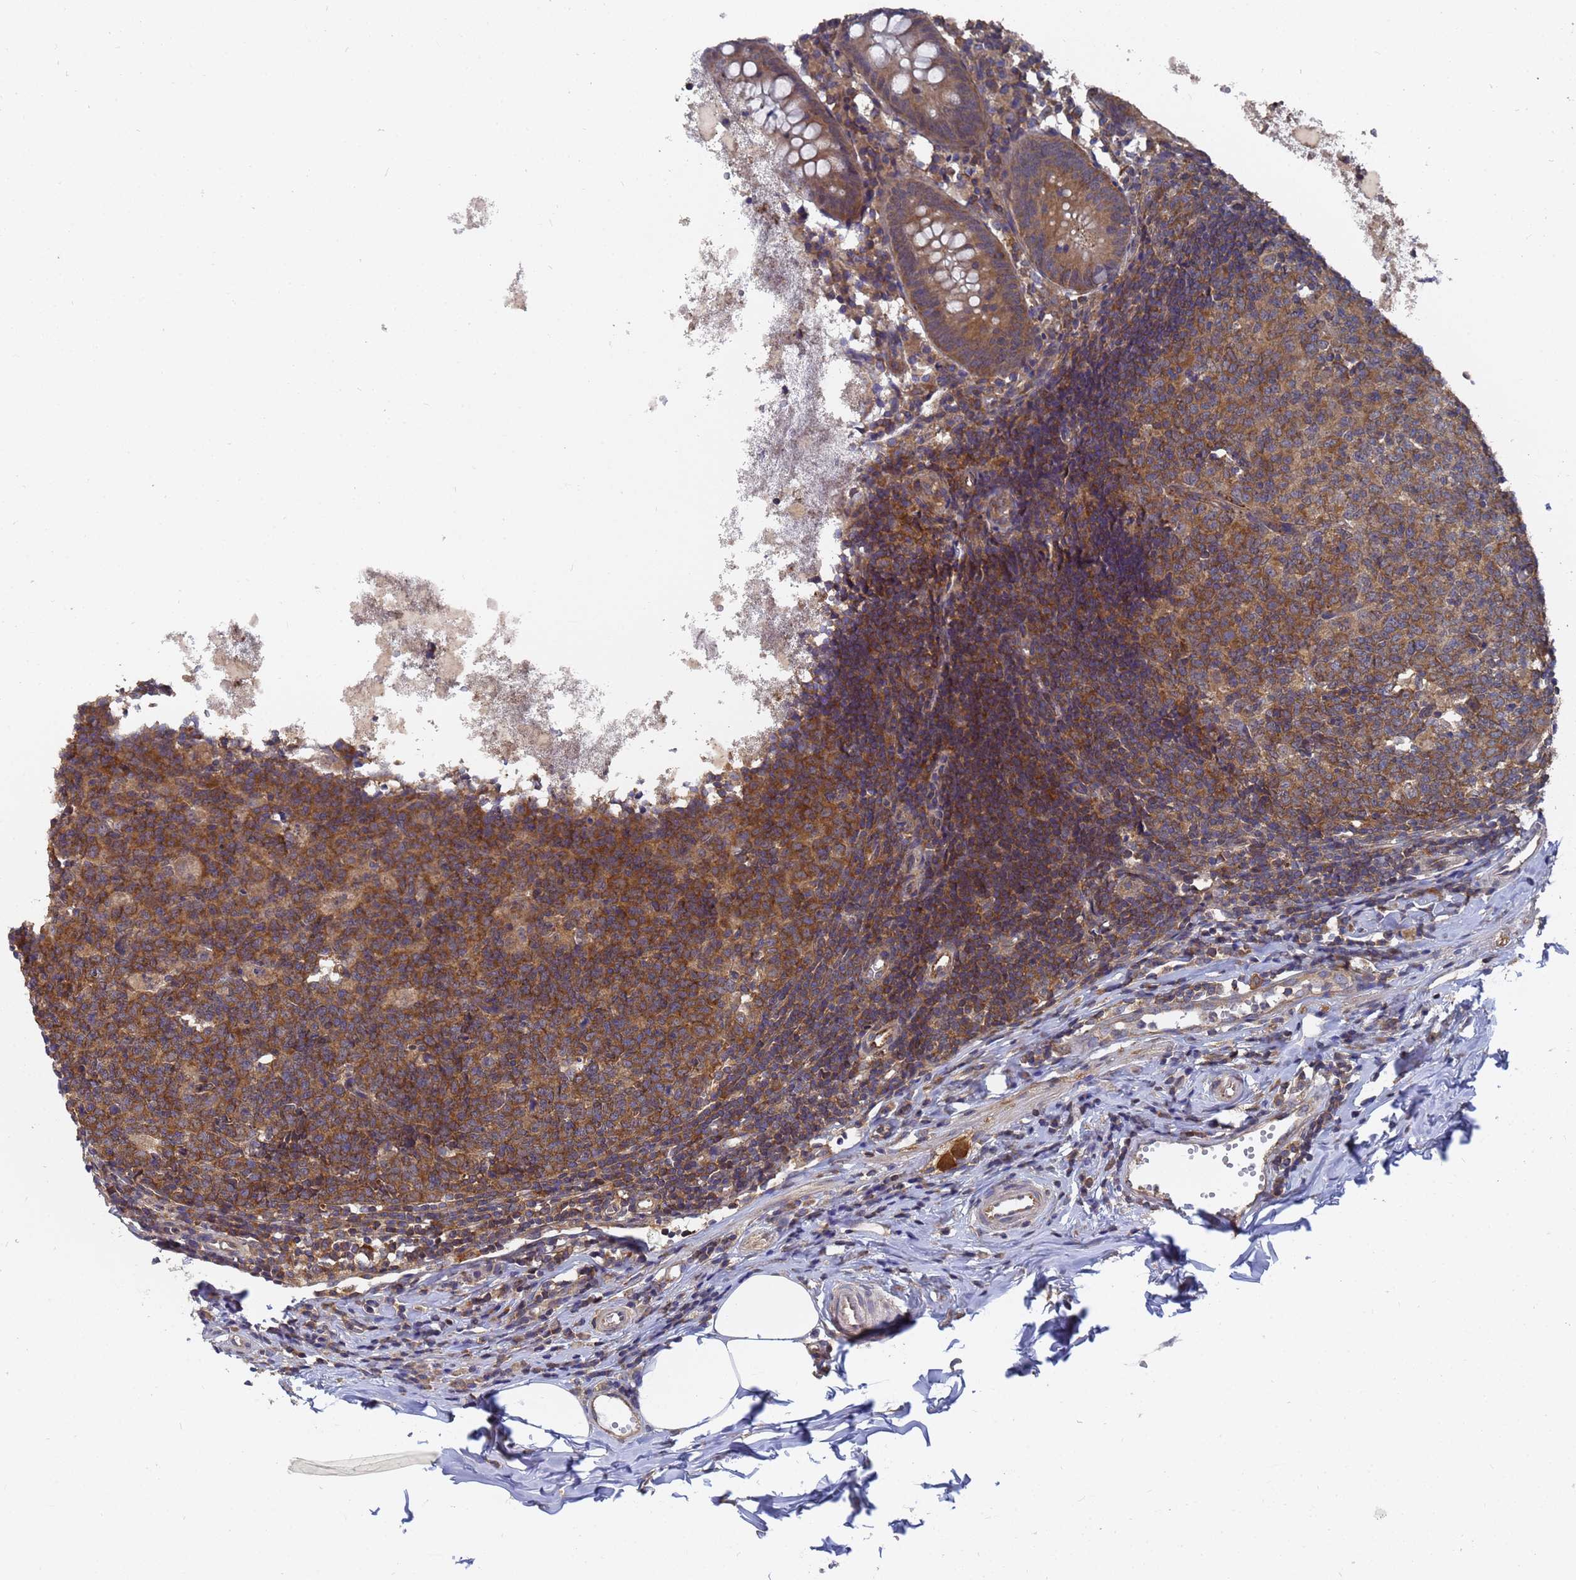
{"staining": {"intensity": "moderate", "quantity": ">75%", "location": "cytoplasmic/membranous"}, "tissue": "appendix", "cell_type": "Glandular cells", "image_type": "normal", "snomed": [{"axis": "morphology", "description": "Normal tissue, NOS"}, {"axis": "topography", "description": "Appendix"}], "caption": "An immunohistochemistry (IHC) image of benign tissue is shown. Protein staining in brown highlights moderate cytoplasmic/membranous positivity in appendix within glandular cells. (DAB IHC, brown staining for protein, blue staining for nuclei).", "gene": "ALS2CL", "patient": {"sex": "female", "age": 54}}